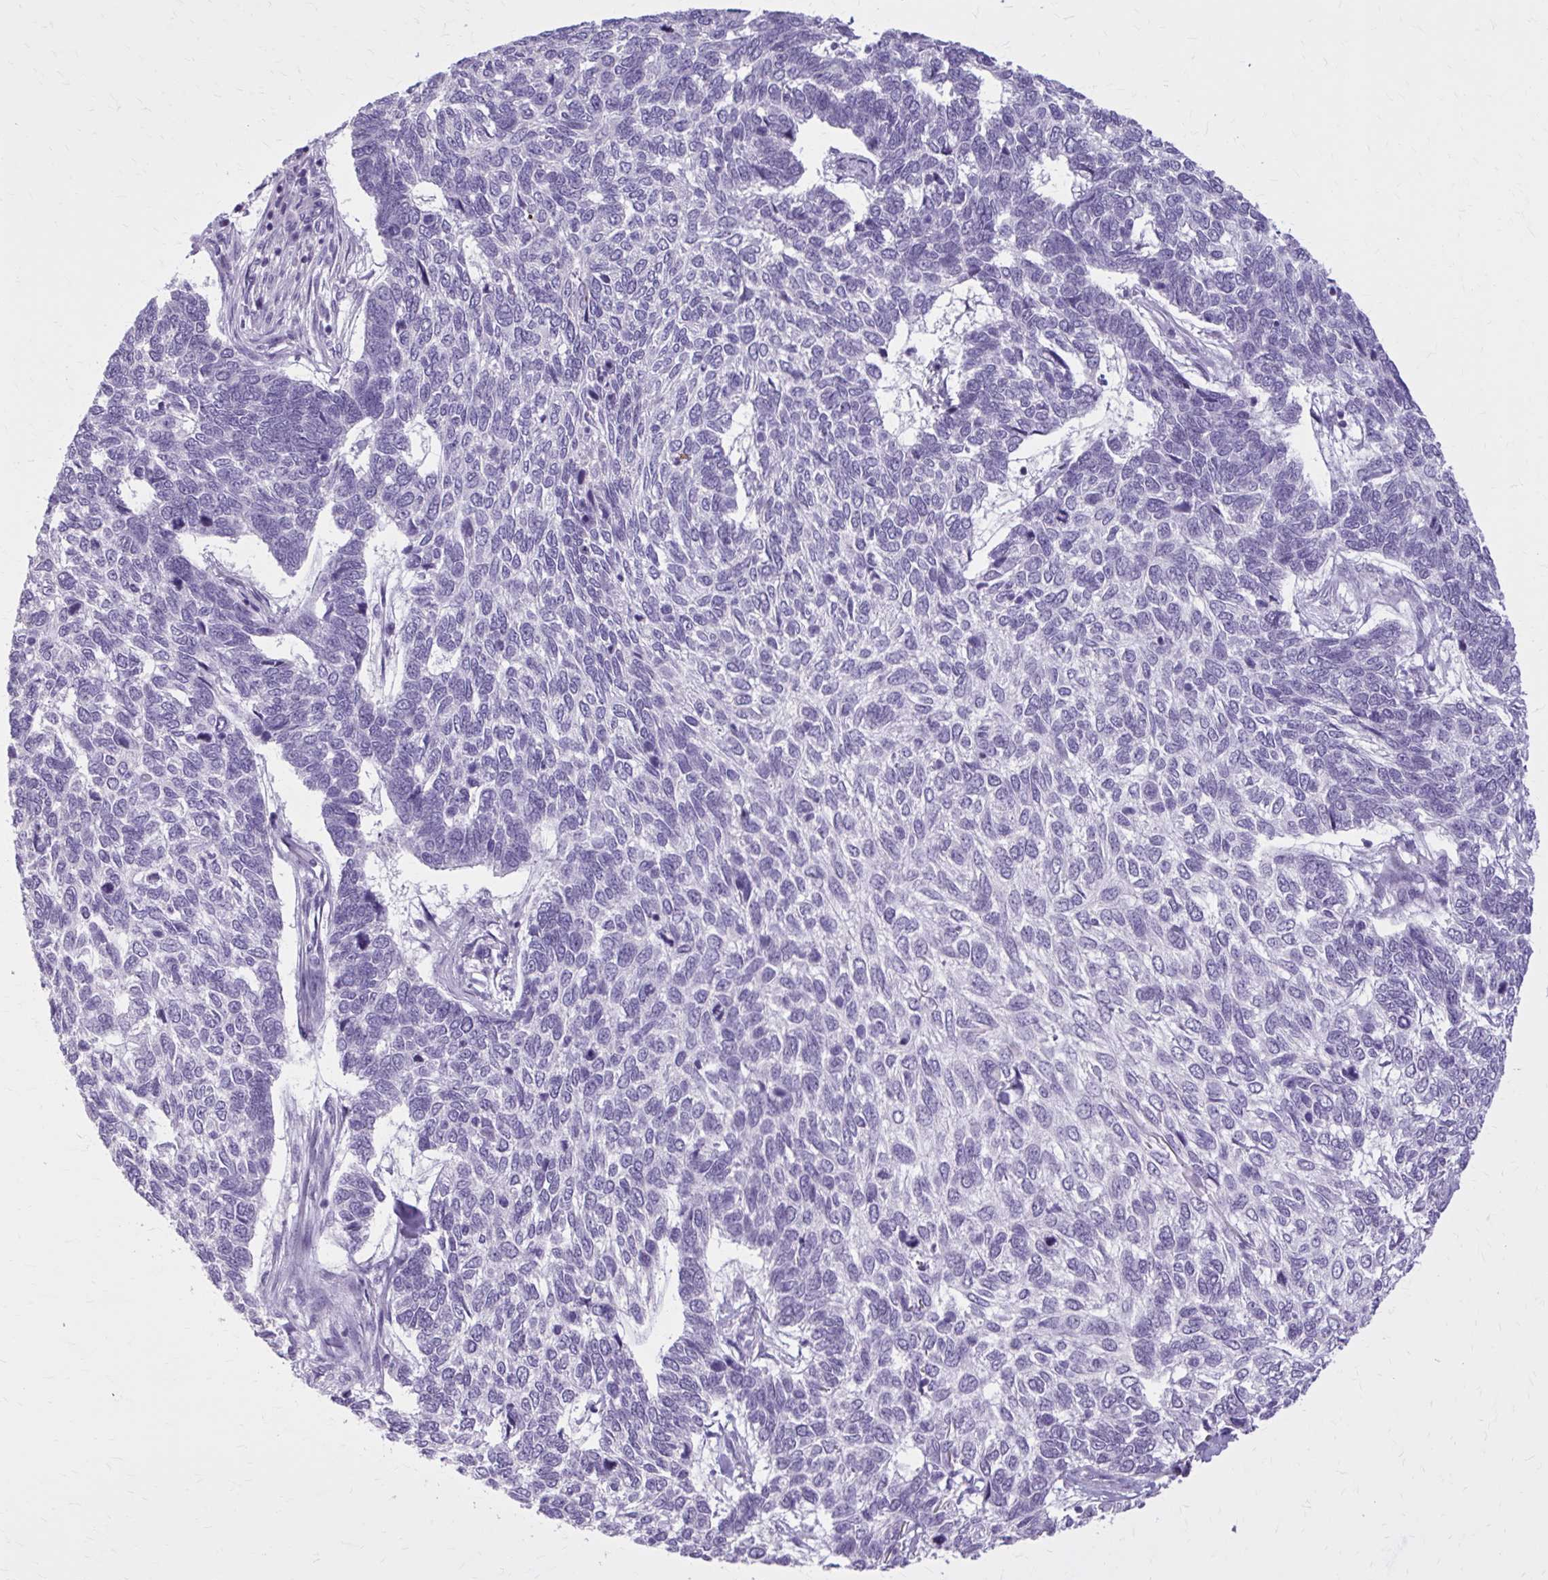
{"staining": {"intensity": "negative", "quantity": "none", "location": "none"}, "tissue": "skin cancer", "cell_type": "Tumor cells", "image_type": "cancer", "snomed": [{"axis": "morphology", "description": "Basal cell carcinoma"}, {"axis": "topography", "description": "Skin"}], "caption": "Immunohistochemistry (IHC) of skin cancer (basal cell carcinoma) demonstrates no expression in tumor cells.", "gene": "OR4B1", "patient": {"sex": "female", "age": 65}}